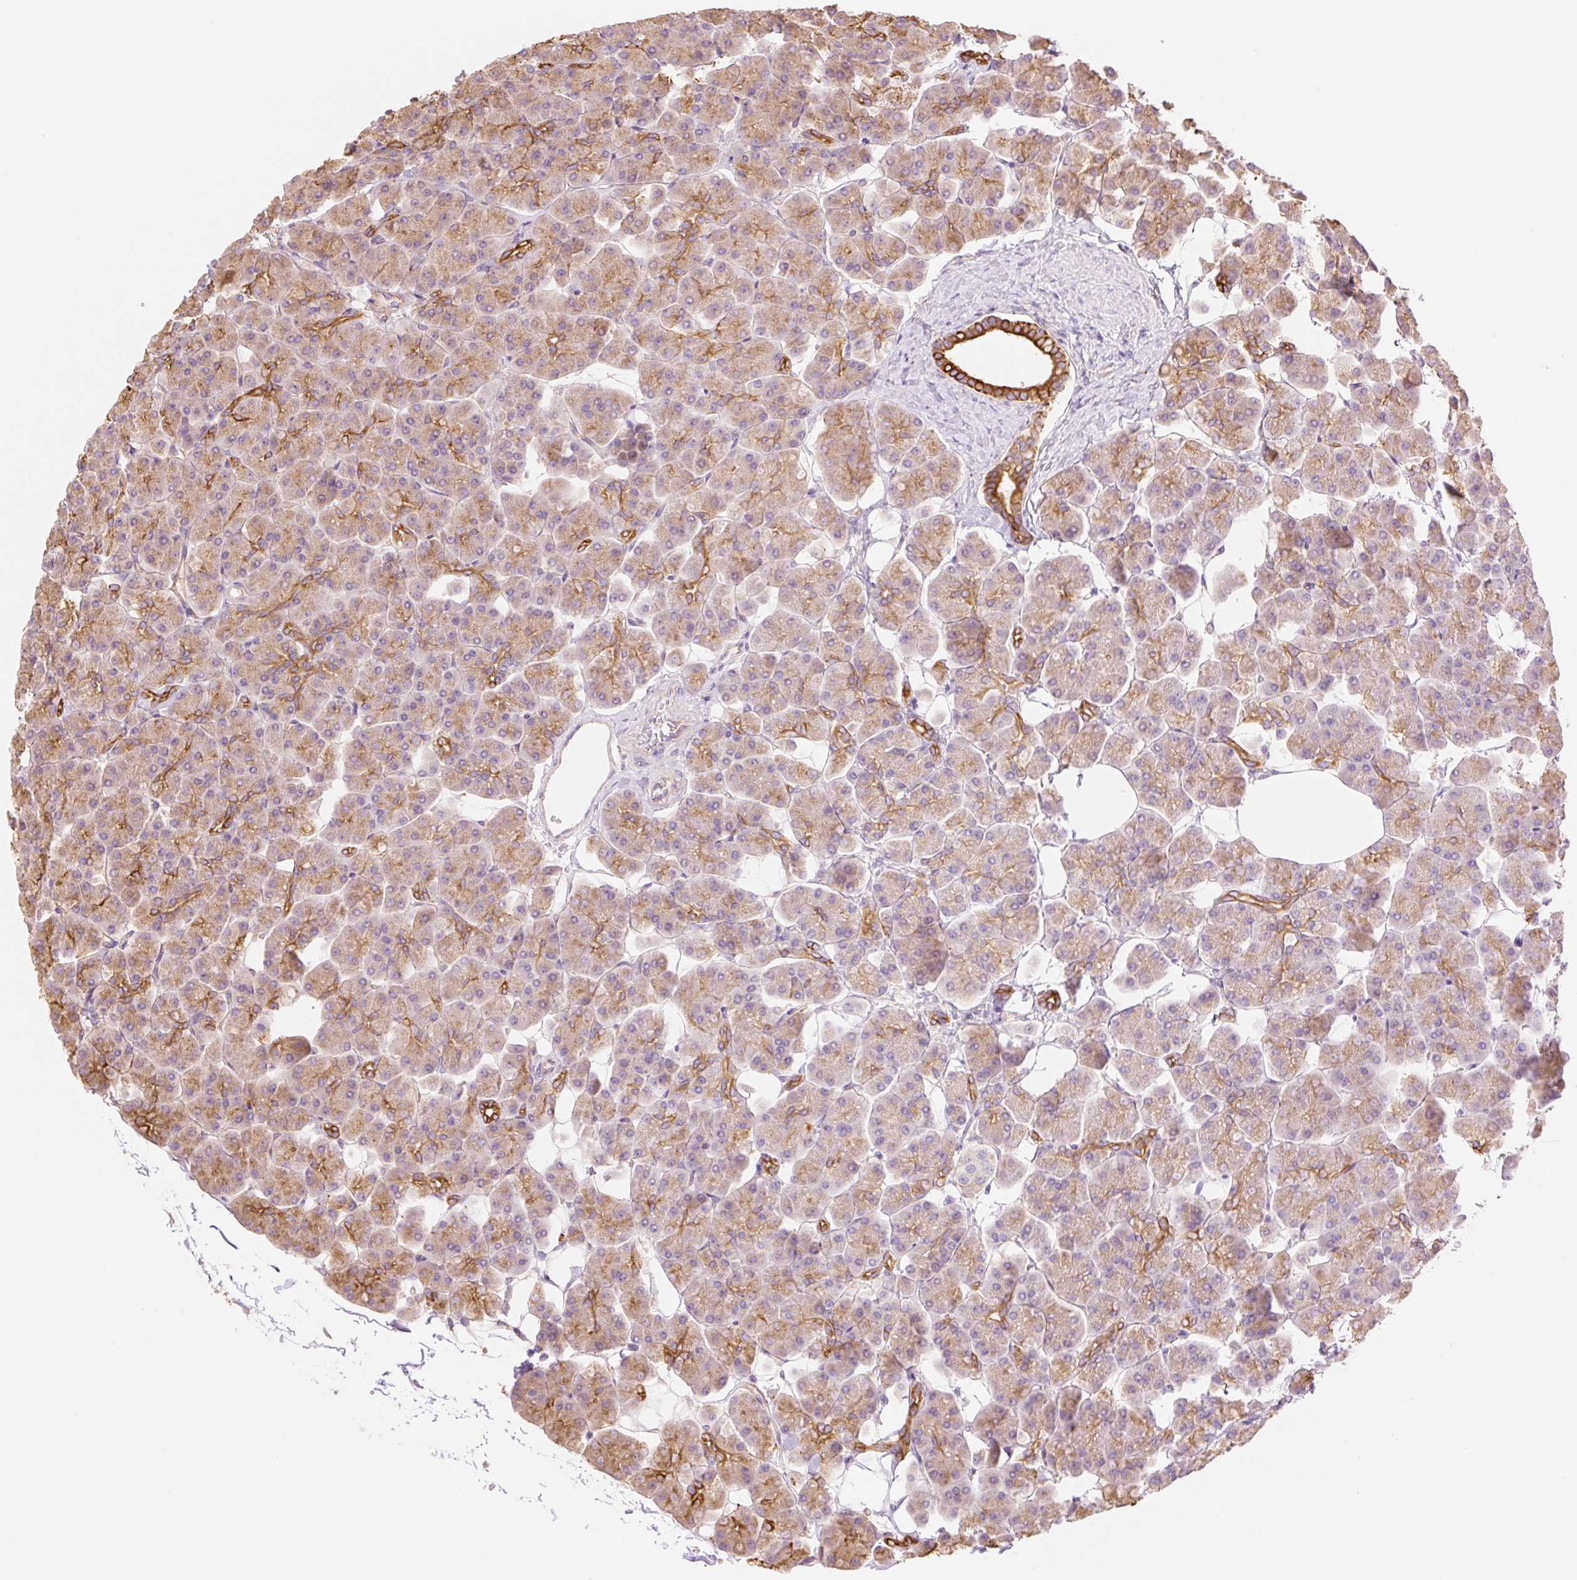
{"staining": {"intensity": "strong", "quantity": "25%-75%", "location": "cytoplasmic/membranous"}, "tissue": "pancreas", "cell_type": "Exocrine glandular cells", "image_type": "normal", "snomed": [{"axis": "morphology", "description": "Normal tissue, NOS"}, {"axis": "topography", "description": "Pancreas"}, {"axis": "topography", "description": "Peripheral nerve tissue"}], "caption": "Immunohistochemical staining of normal pancreas displays 25%-75% levels of strong cytoplasmic/membranous protein staining in about 25%-75% of exocrine glandular cells.", "gene": "NLRP5", "patient": {"sex": "male", "age": 54}}